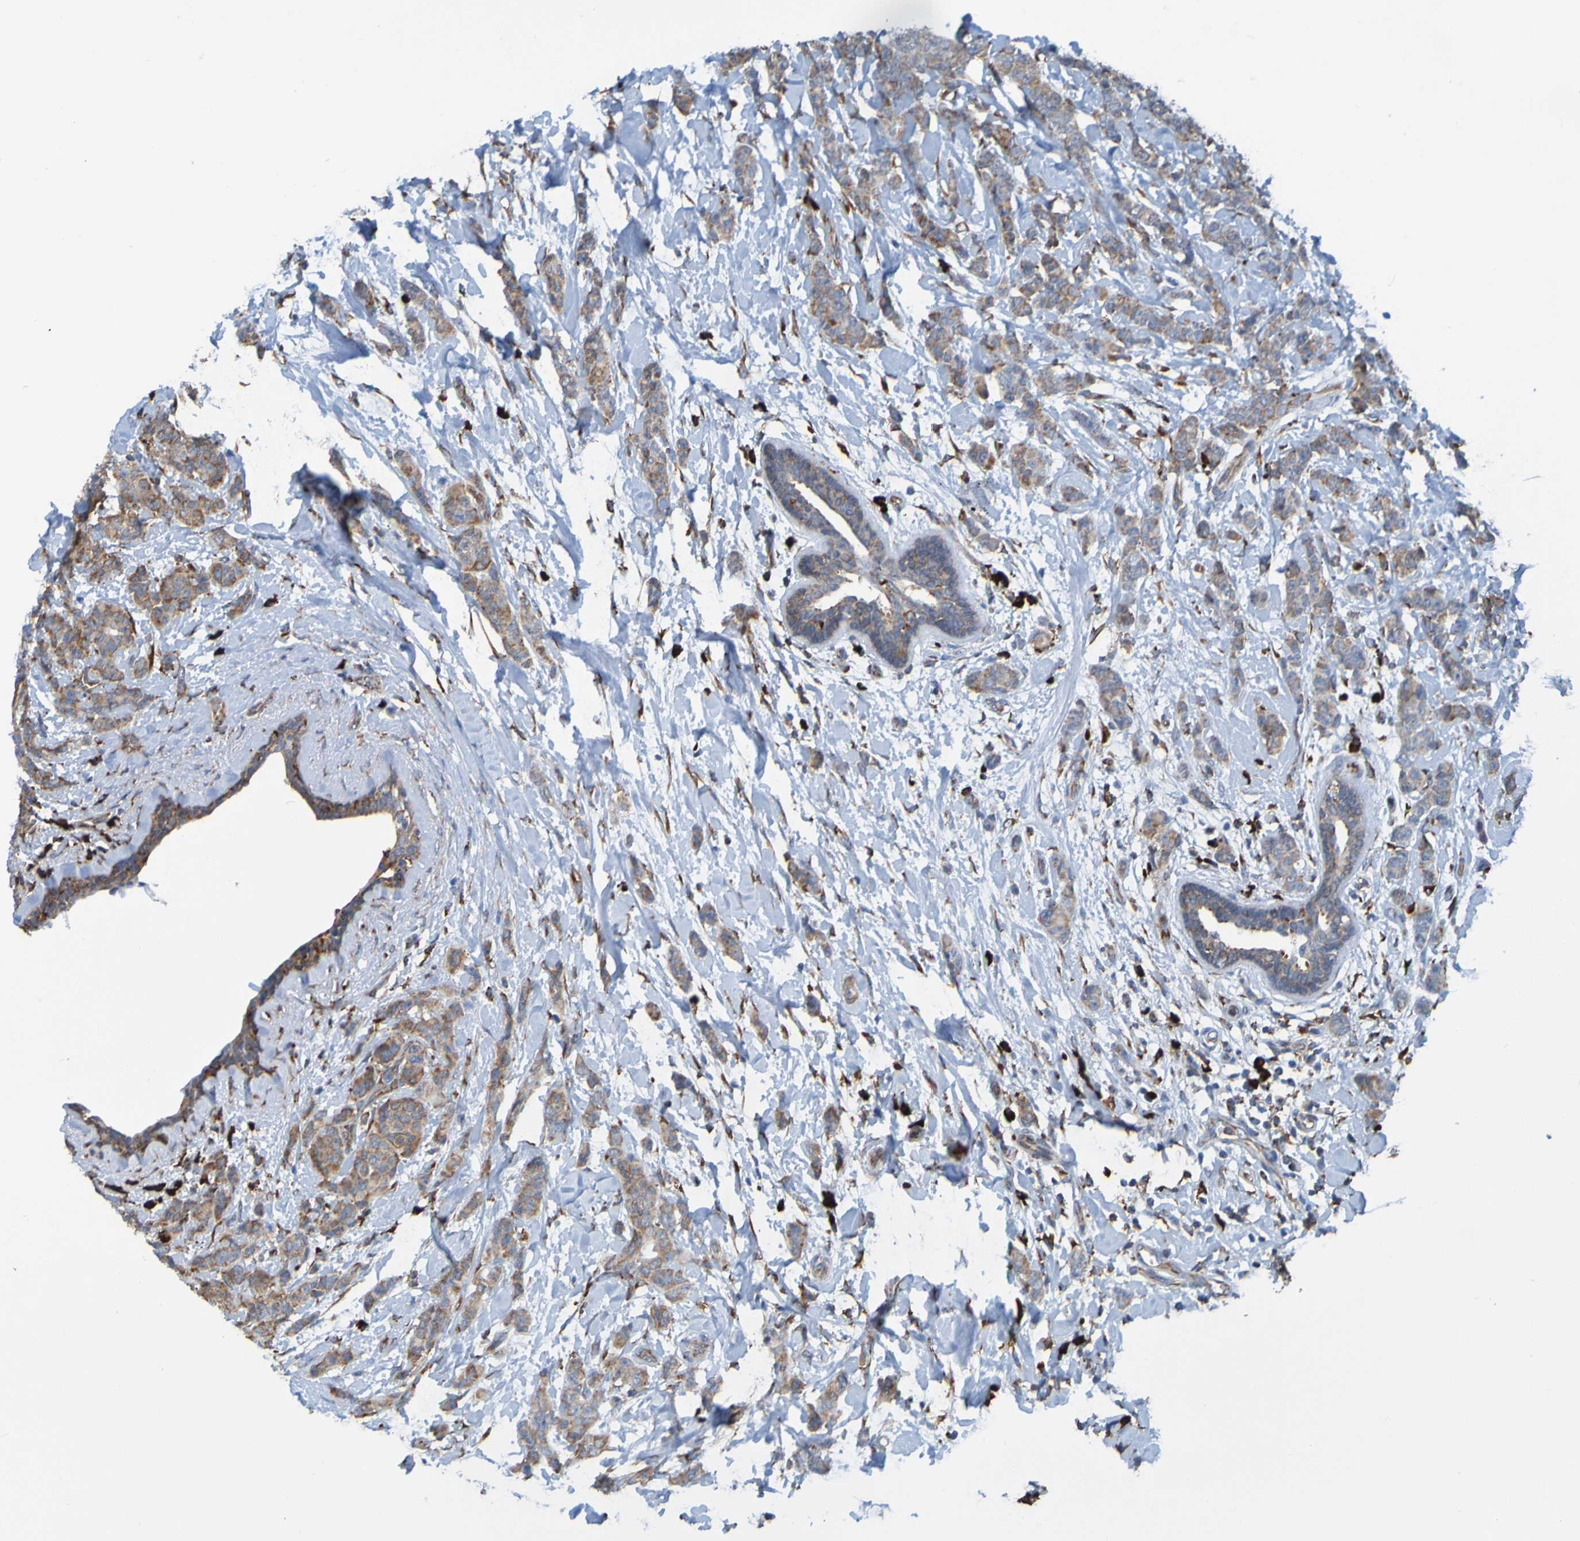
{"staining": {"intensity": "weak", "quantity": ">75%", "location": "cytoplasmic/membranous"}, "tissue": "breast cancer", "cell_type": "Tumor cells", "image_type": "cancer", "snomed": [{"axis": "morphology", "description": "Lobular carcinoma"}, {"axis": "topography", "description": "Breast"}], "caption": "Breast cancer (lobular carcinoma) stained for a protein (brown) exhibits weak cytoplasmic/membranous positive positivity in about >75% of tumor cells.", "gene": "SSR1", "patient": {"sex": "female", "age": 56}}